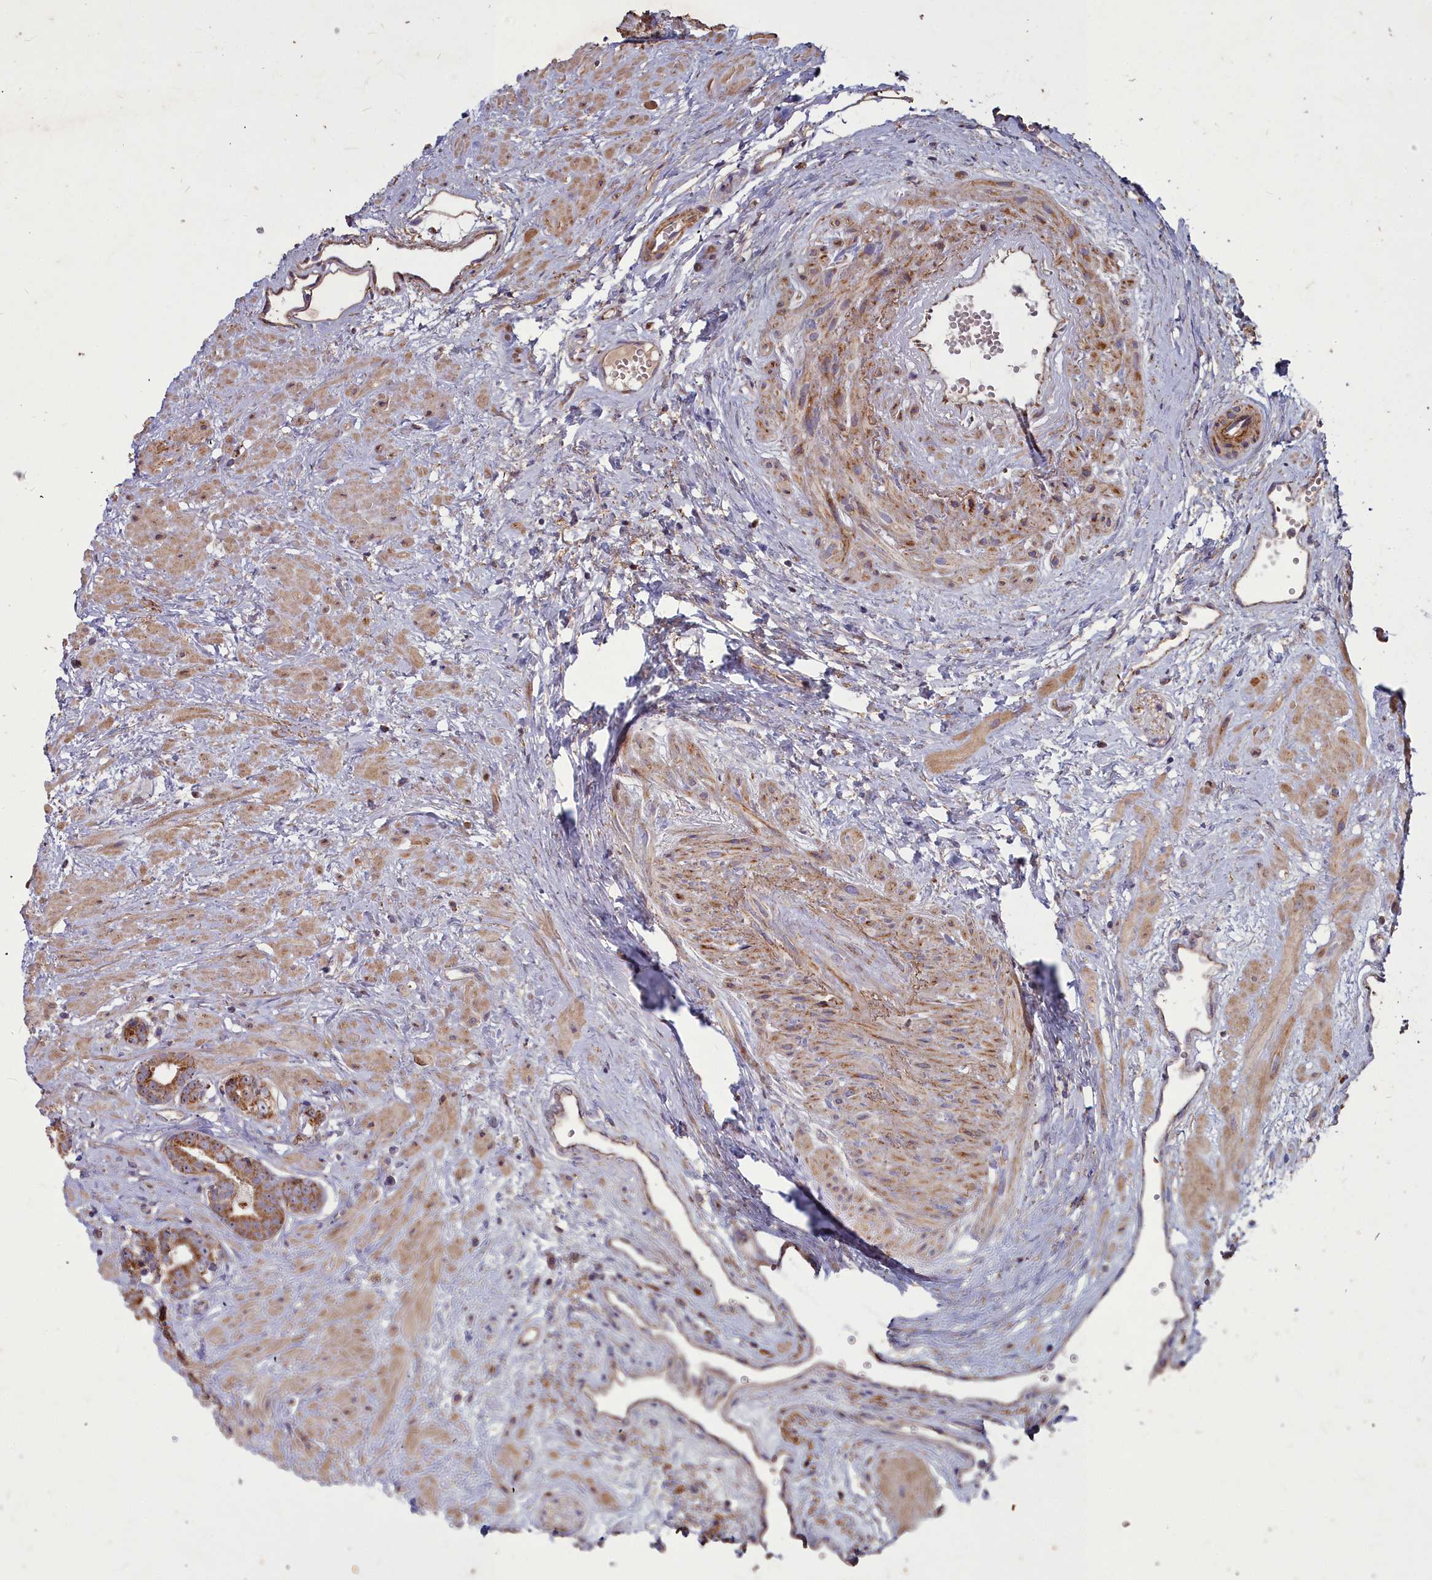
{"staining": {"intensity": "moderate", "quantity": ">75%", "location": "cytoplasmic/membranous"}, "tissue": "prostate cancer", "cell_type": "Tumor cells", "image_type": "cancer", "snomed": [{"axis": "morphology", "description": "Adenocarcinoma, Low grade"}, {"axis": "topography", "description": "Prostate"}], "caption": "Brown immunohistochemical staining in prostate low-grade adenocarcinoma demonstrates moderate cytoplasmic/membranous positivity in approximately >75% of tumor cells.", "gene": "COX11", "patient": {"sex": "male", "age": 64}}